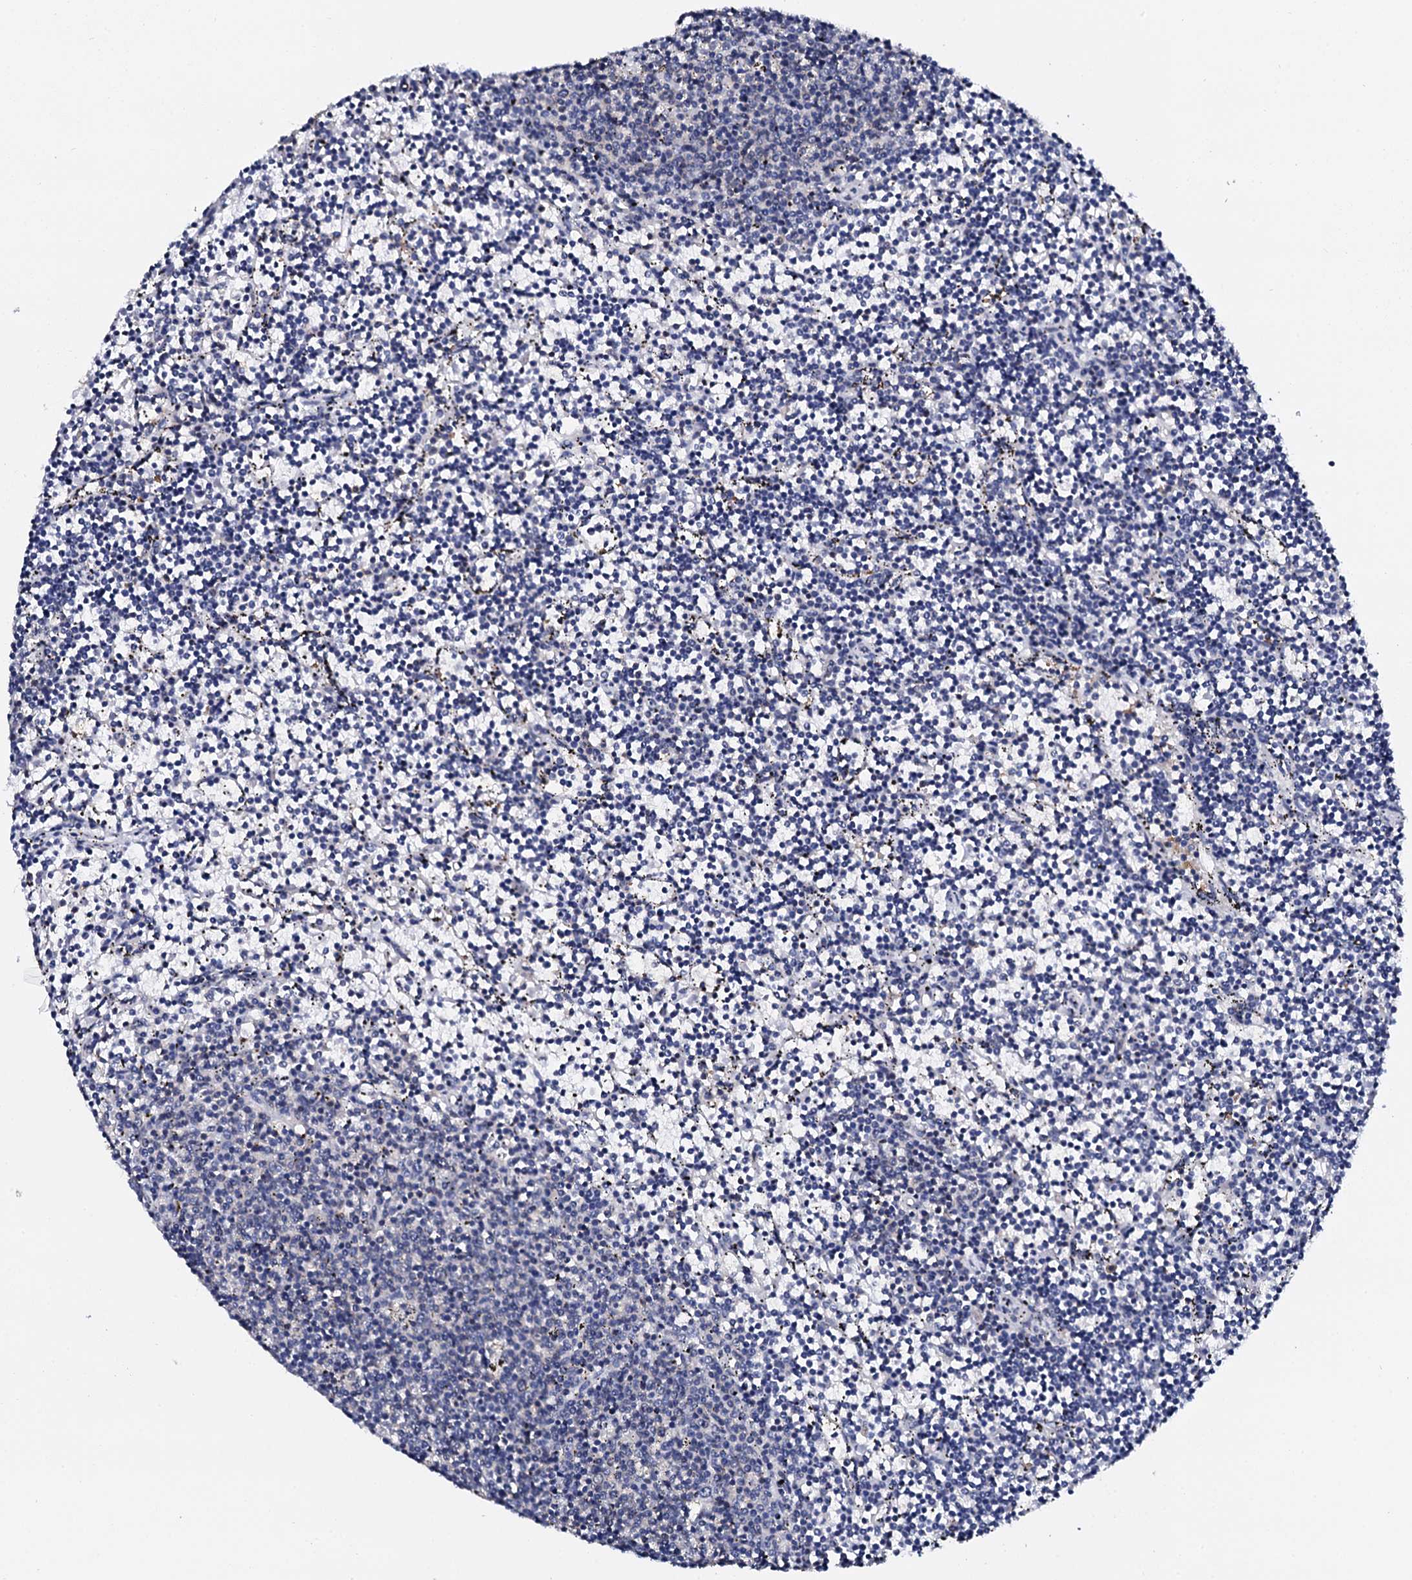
{"staining": {"intensity": "negative", "quantity": "none", "location": "none"}, "tissue": "lymphoma", "cell_type": "Tumor cells", "image_type": "cancer", "snomed": [{"axis": "morphology", "description": "Malignant lymphoma, non-Hodgkin's type, Low grade"}, {"axis": "topography", "description": "Spleen"}], "caption": "Malignant lymphoma, non-Hodgkin's type (low-grade) was stained to show a protein in brown. There is no significant positivity in tumor cells. (DAB IHC visualized using brightfield microscopy, high magnification).", "gene": "NUP58", "patient": {"sex": "female", "age": 50}}